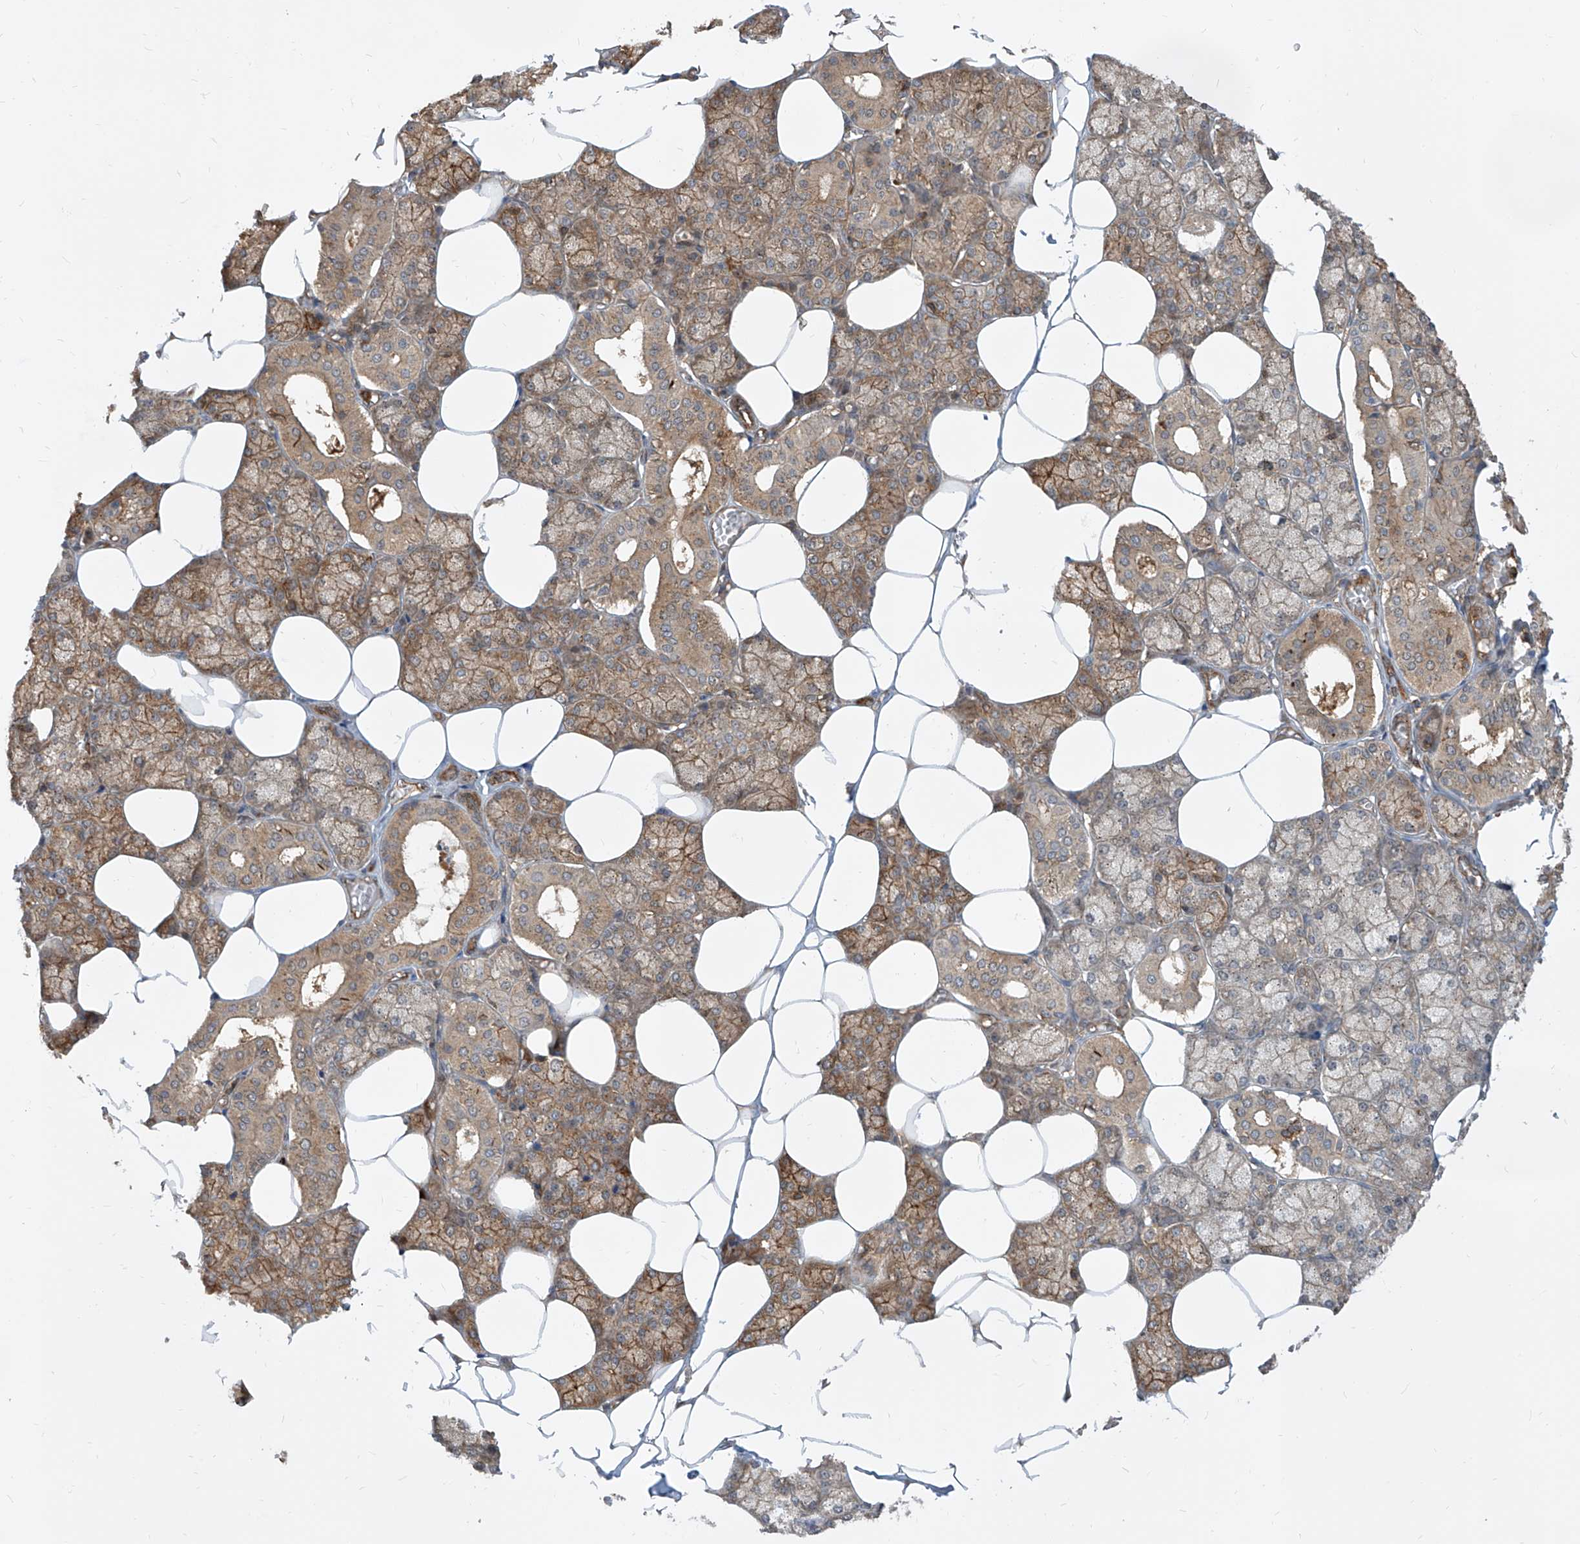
{"staining": {"intensity": "moderate", "quantity": ">75%", "location": "cytoplasmic/membranous"}, "tissue": "salivary gland", "cell_type": "Glandular cells", "image_type": "normal", "snomed": [{"axis": "morphology", "description": "Normal tissue, NOS"}, {"axis": "topography", "description": "Salivary gland"}], "caption": "Salivary gland stained with DAB (3,3'-diaminobenzidine) immunohistochemistry shows medium levels of moderate cytoplasmic/membranous positivity in about >75% of glandular cells.", "gene": "MAGED2", "patient": {"sex": "male", "age": 62}}